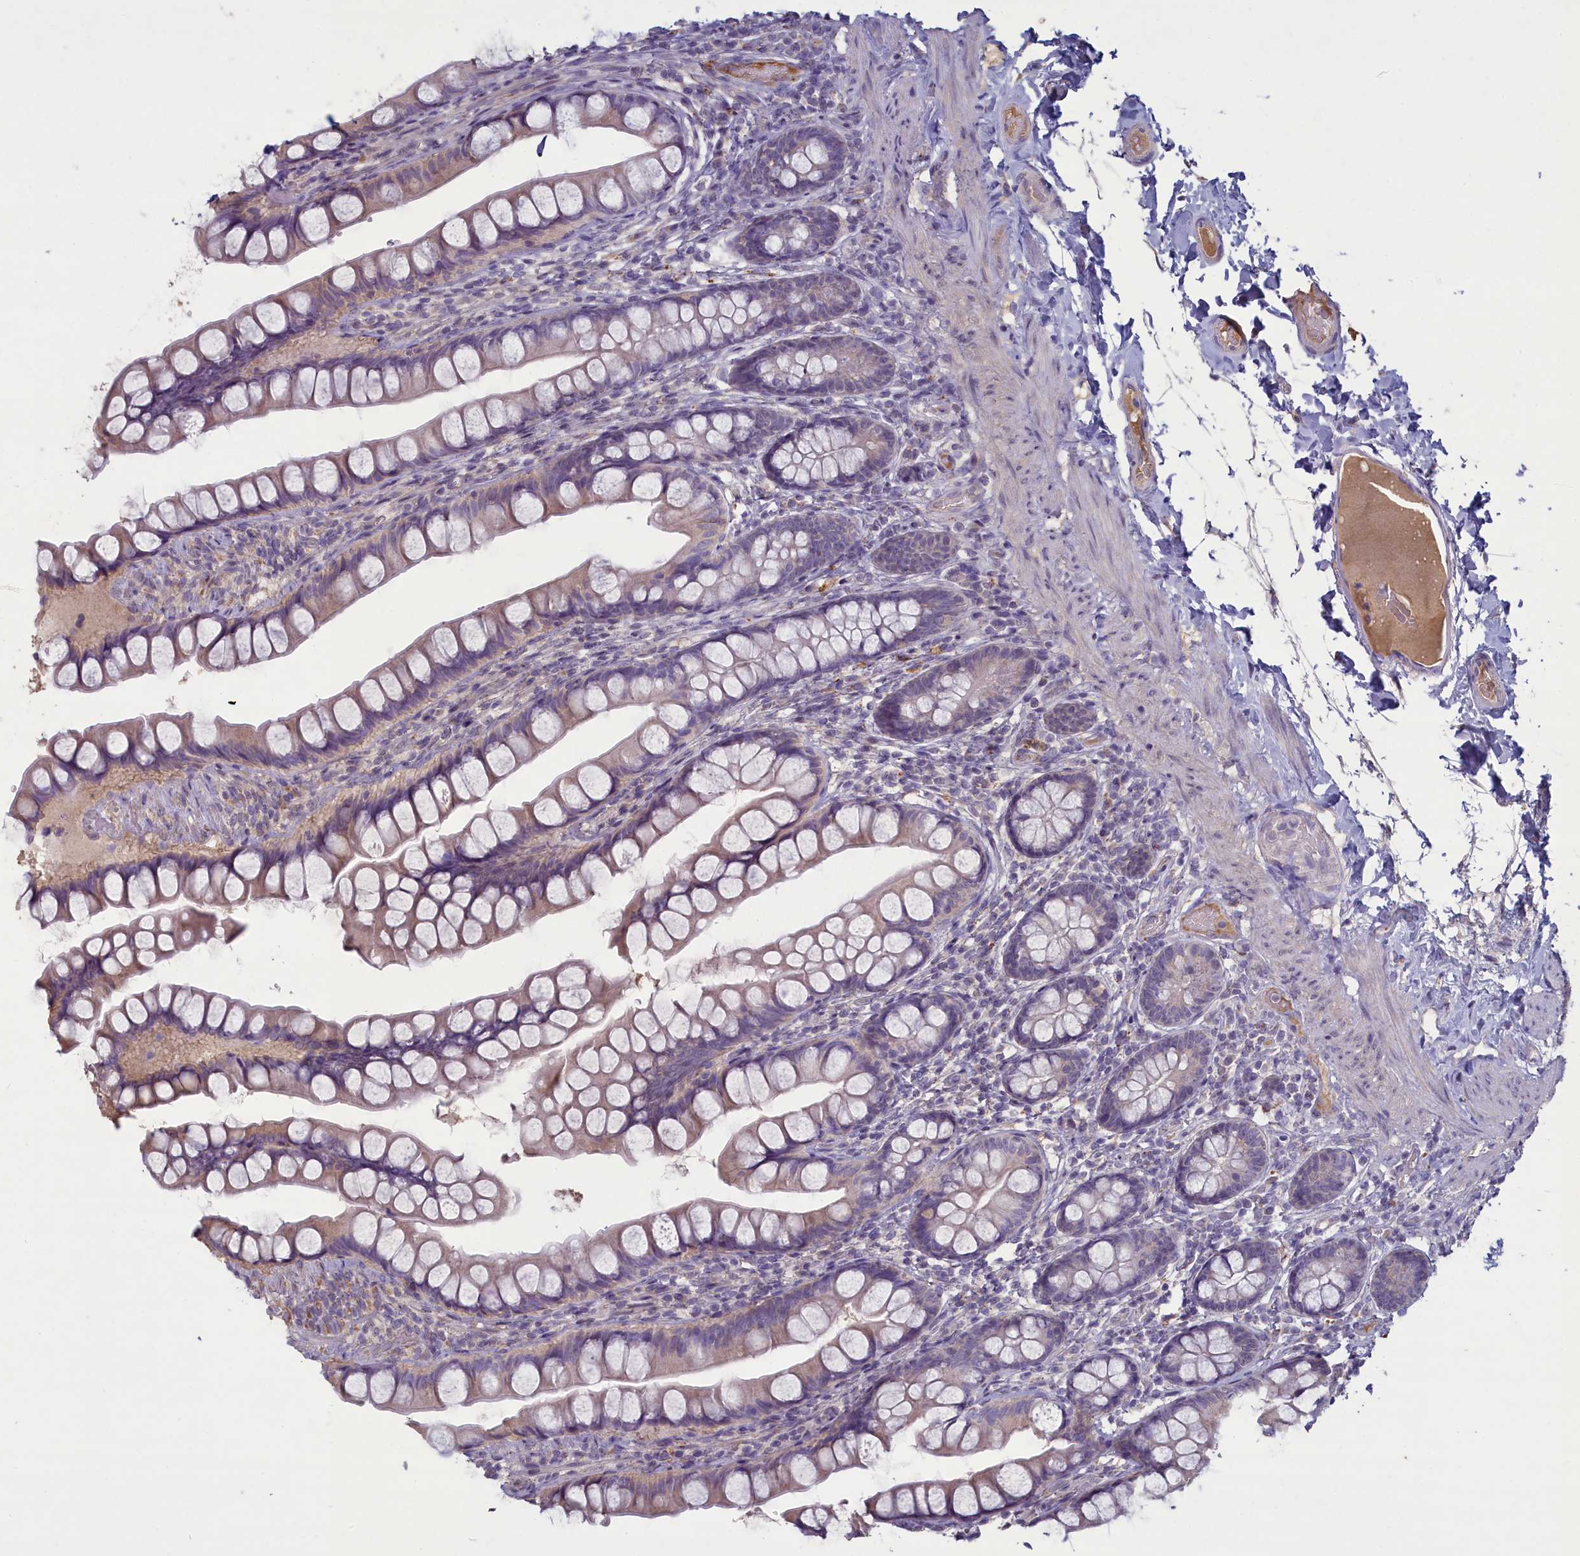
{"staining": {"intensity": "weak", "quantity": "25%-75%", "location": "cytoplasmic/membranous"}, "tissue": "small intestine", "cell_type": "Glandular cells", "image_type": "normal", "snomed": [{"axis": "morphology", "description": "Normal tissue, NOS"}, {"axis": "topography", "description": "Small intestine"}], "caption": "A high-resolution image shows IHC staining of benign small intestine, which demonstrates weak cytoplasmic/membranous staining in approximately 25%-75% of glandular cells. (DAB = brown stain, brightfield microscopy at high magnification).", "gene": "ATF7IP2", "patient": {"sex": "male", "age": 70}}